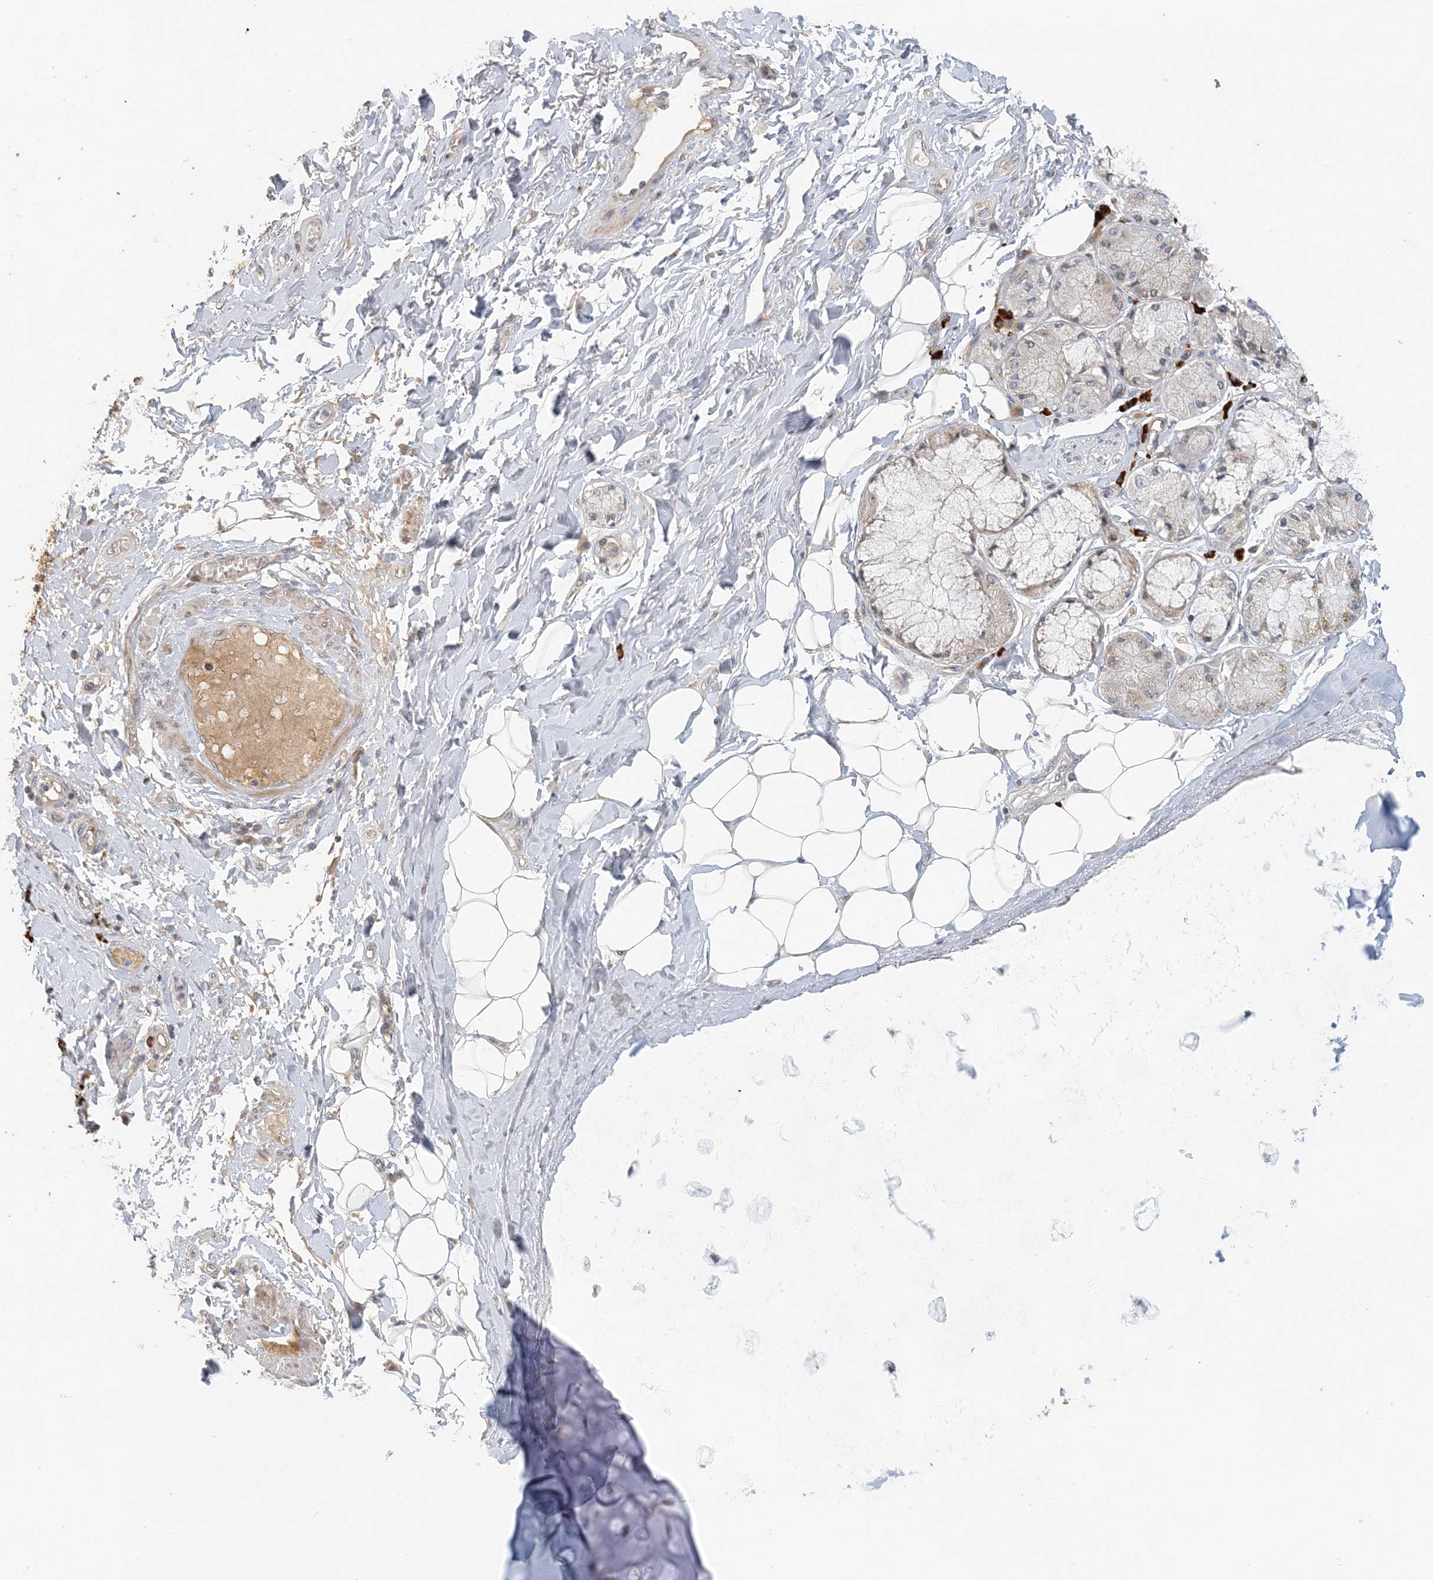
{"staining": {"intensity": "negative", "quantity": "none", "location": "none"}, "tissue": "adipose tissue", "cell_type": "Adipocytes", "image_type": "normal", "snomed": [{"axis": "morphology", "description": "Normal tissue, NOS"}, {"axis": "topography", "description": "Cartilage tissue"}, {"axis": "topography", "description": "Bronchus"}, {"axis": "topography", "description": "Lung"}, {"axis": "topography", "description": "Peripheral nerve tissue"}], "caption": "Immunohistochemistry (IHC) micrograph of normal adipose tissue: human adipose tissue stained with DAB reveals no significant protein staining in adipocytes.", "gene": "ZCCHC4", "patient": {"sex": "female", "age": 49}}